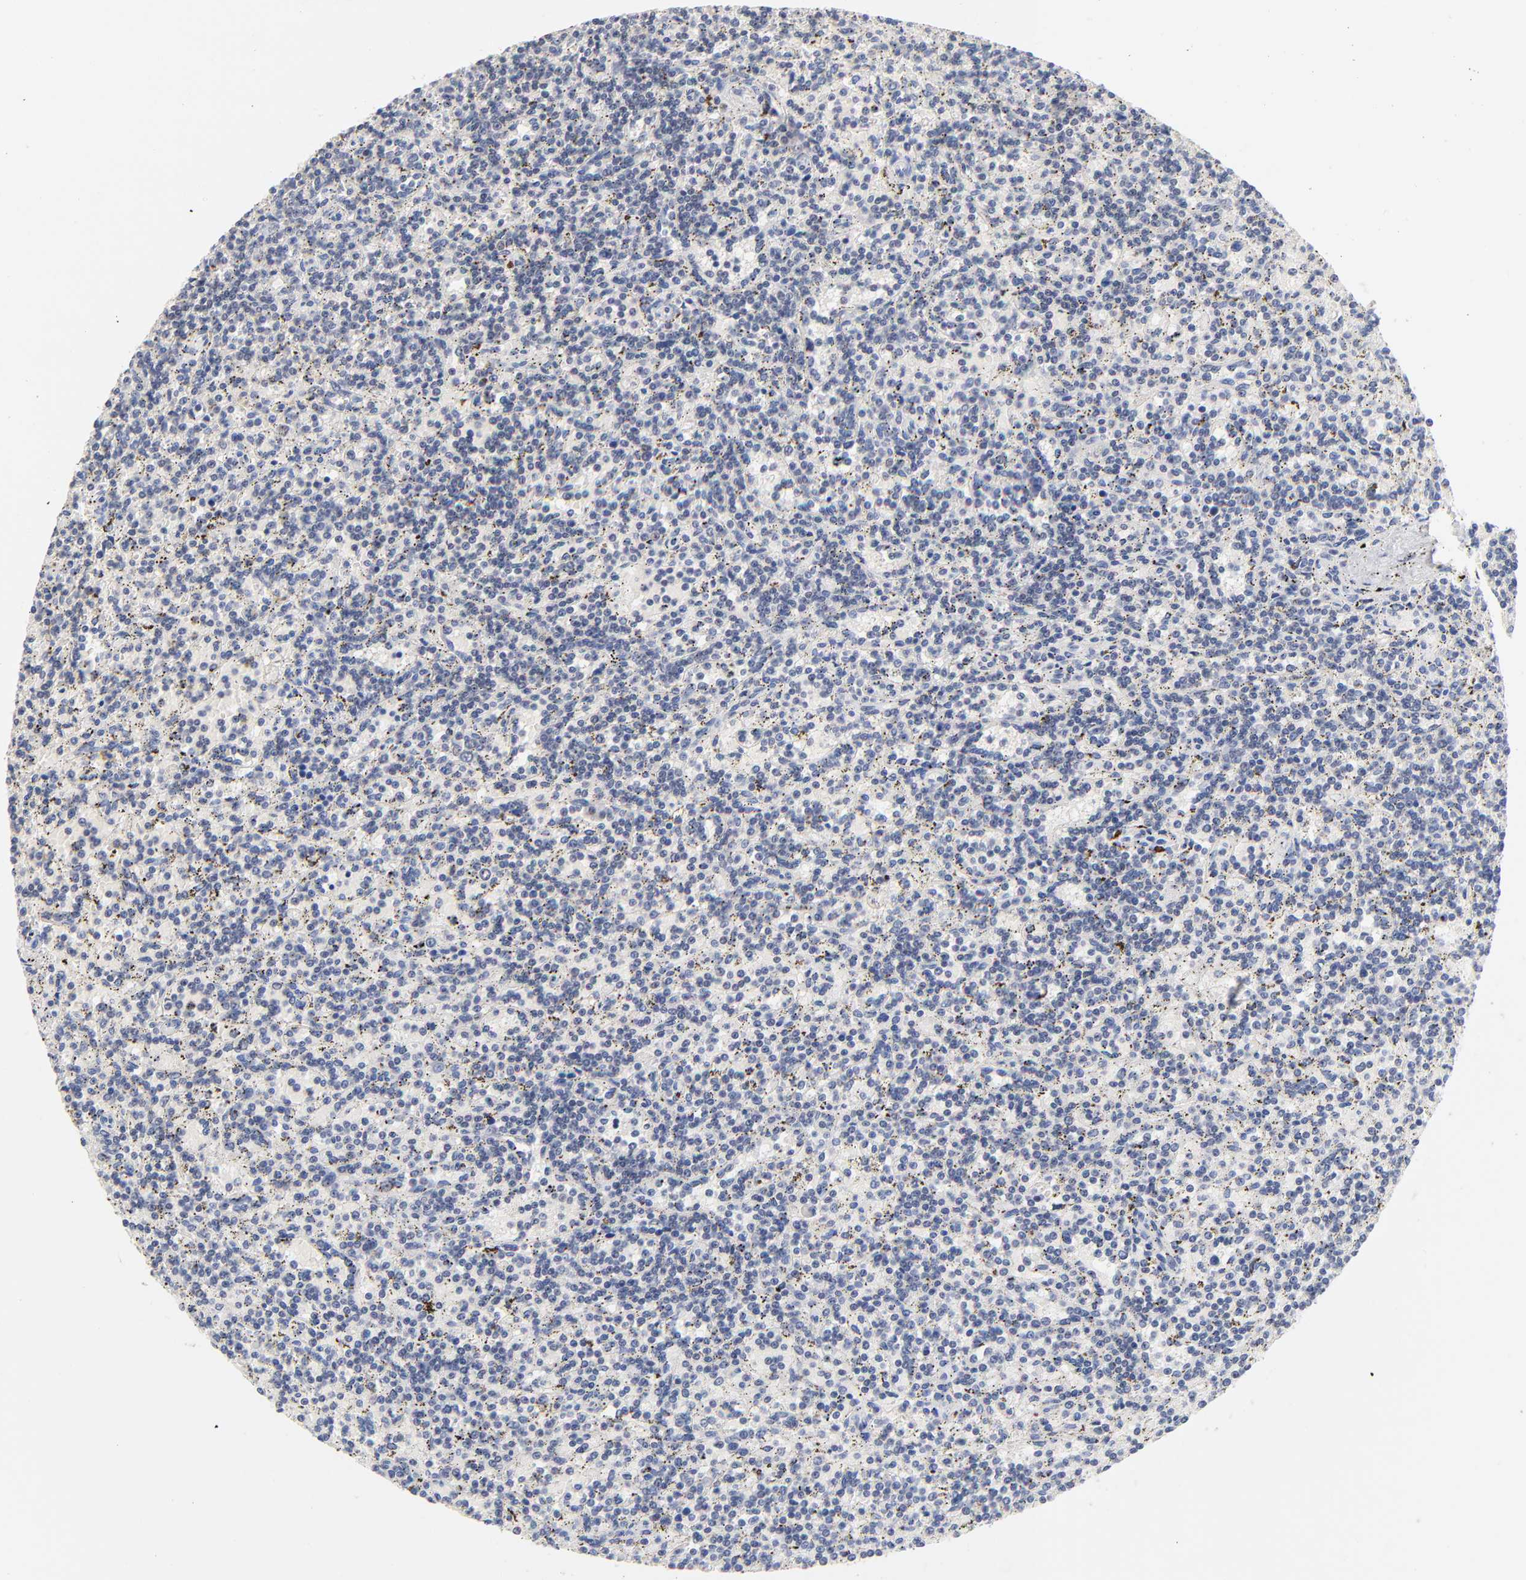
{"staining": {"intensity": "negative", "quantity": "none", "location": "none"}, "tissue": "lymphoma", "cell_type": "Tumor cells", "image_type": "cancer", "snomed": [{"axis": "morphology", "description": "Malignant lymphoma, non-Hodgkin's type, Low grade"}, {"axis": "topography", "description": "Spleen"}], "caption": "Immunohistochemistry photomicrograph of lymphoma stained for a protein (brown), which reveals no staining in tumor cells.", "gene": "ORC2", "patient": {"sex": "male", "age": 73}}